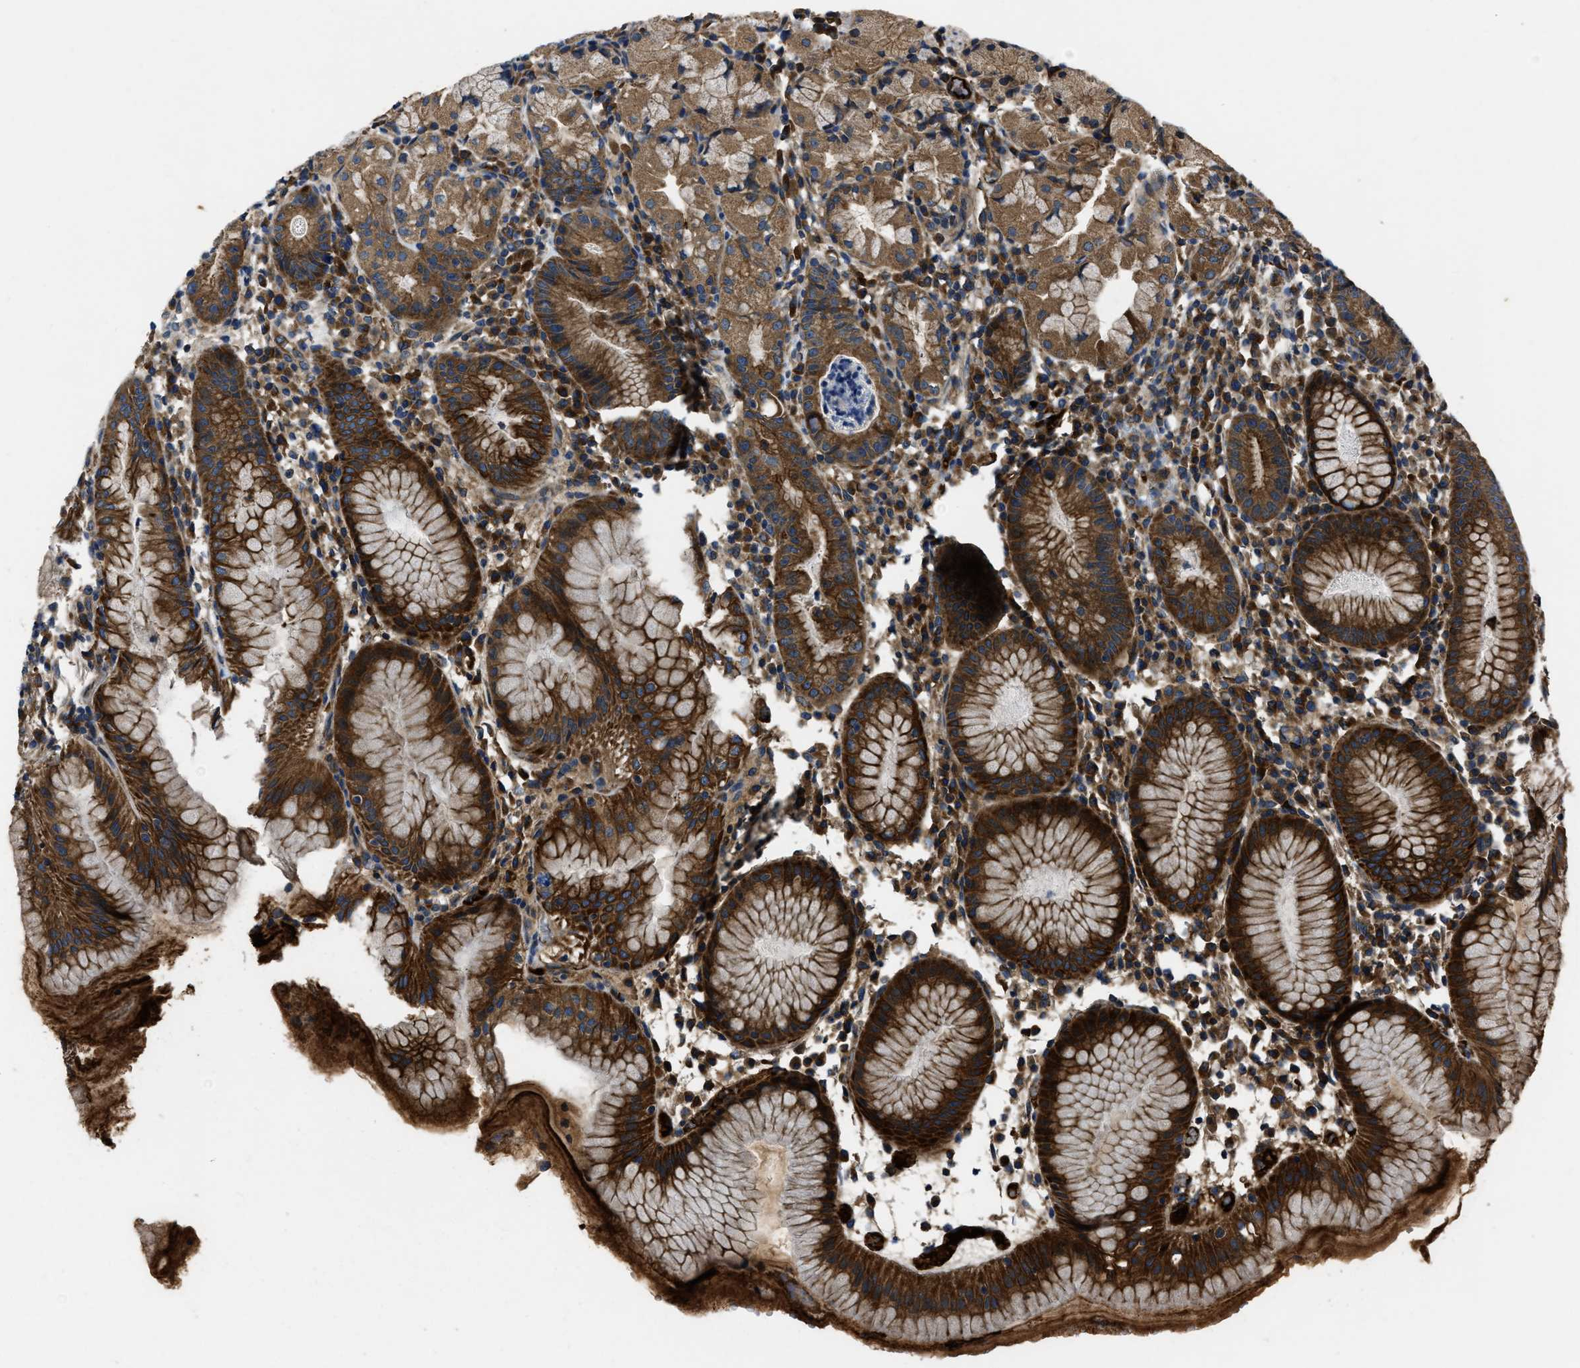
{"staining": {"intensity": "strong", "quantity": ">75%", "location": "cytoplasmic/membranous"}, "tissue": "stomach", "cell_type": "Glandular cells", "image_type": "normal", "snomed": [{"axis": "morphology", "description": "Normal tissue, NOS"}, {"axis": "topography", "description": "Stomach"}, {"axis": "topography", "description": "Stomach, lower"}], "caption": "Human stomach stained with a brown dye reveals strong cytoplasmic/membranous positive positivity in about >75% of glandular cells.", "gene": "ERC1", "patient": {"sex": "female", "age": 75}}